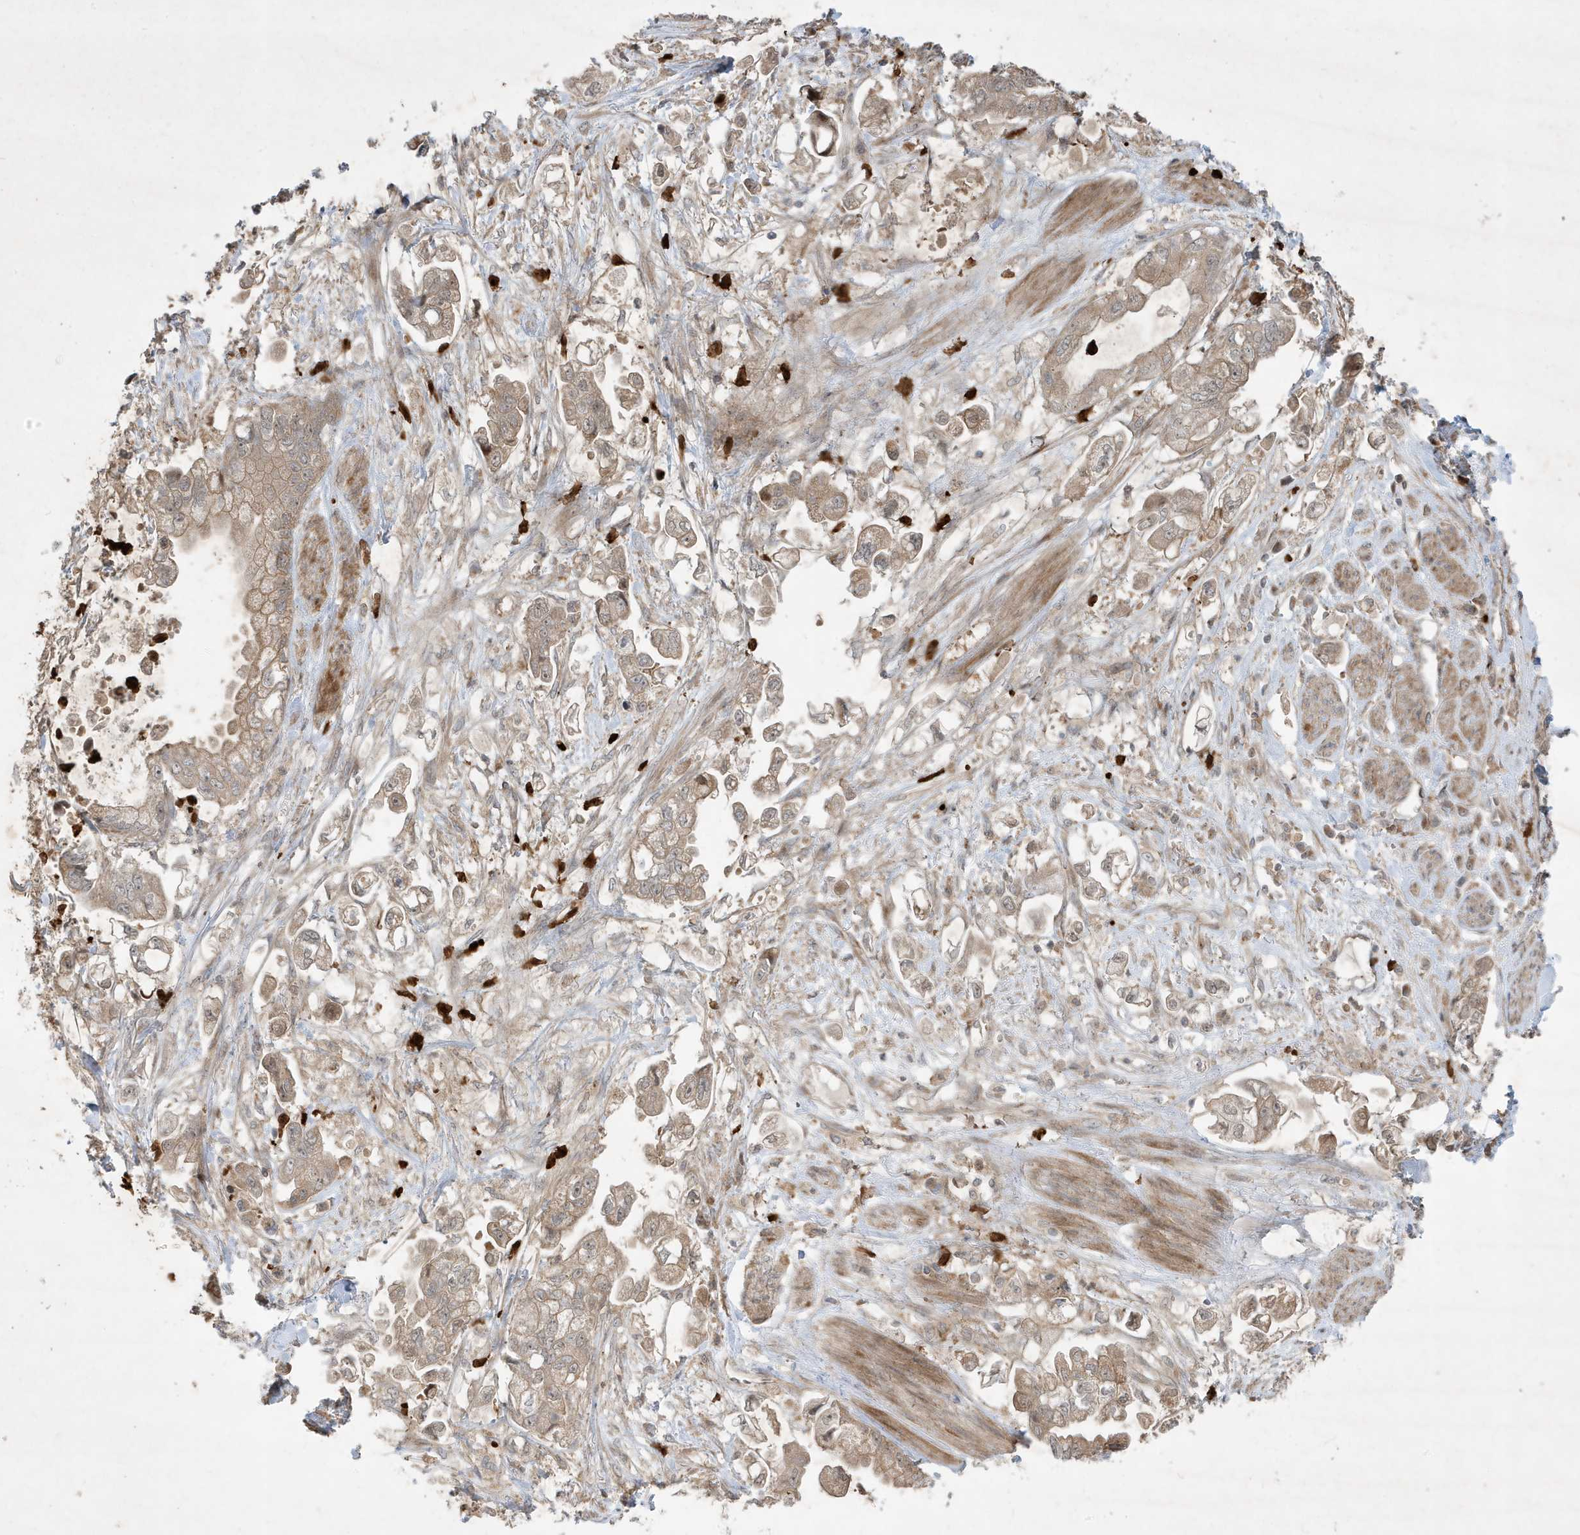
{"staining": {"intensity": "weak", "quantity": ">75%", "location": "cytoplasmic/membranous"}, "tissue": "stomach cancer", "cell_type": "Tumor cells", "image_type": "cancer", "snomed": [{"axis": "morphology", "description": "Adenocarcinoma, NOS"}, {"axis": "topography", "description": "Stomach"}], "caption": "Protein expression analysis of human stomach cancer (adenocarcinoma) reveals weak cytoplasmic/membranous positivity in approximately >75% of tumor cells.", "gene": "IFT57", "patient": {"sex": "male", "age": 62}}